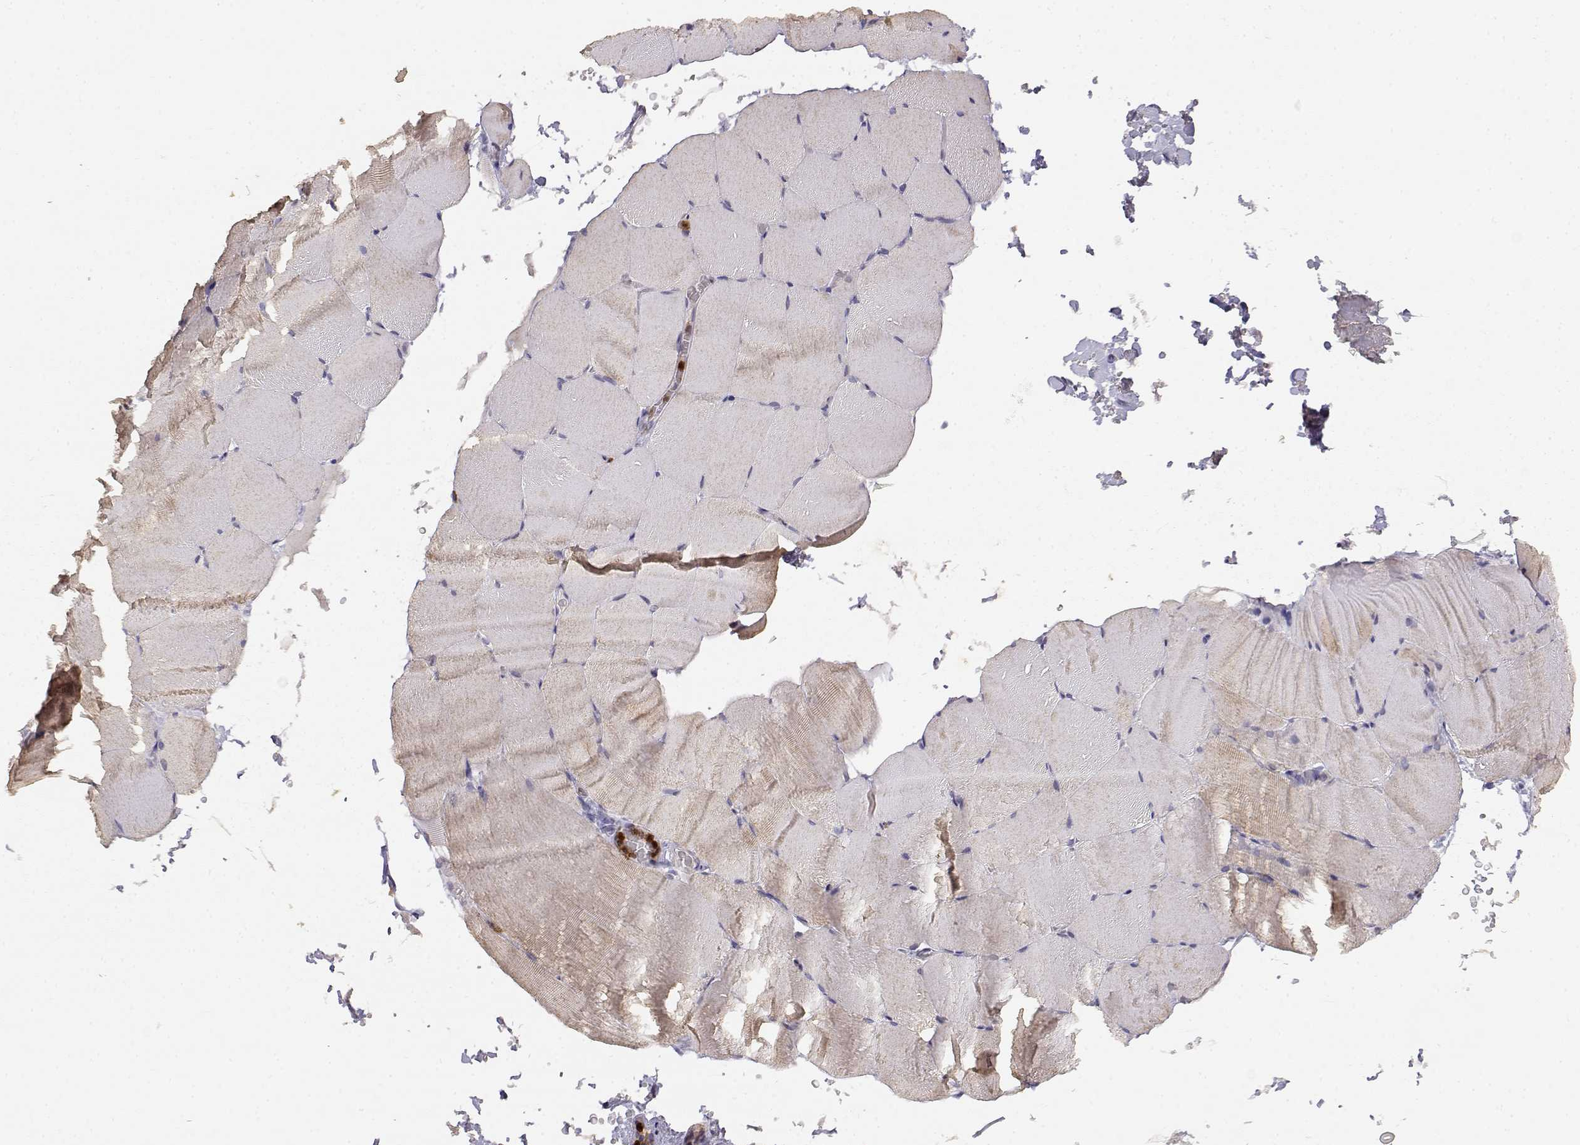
{"staining": {"intensity": "weak", "quantity": "25%-75%", "location": "cytoplasmic/membranous"}, "tissue": "skeletal muscle", "cell_type": "Myocytes", "image_type": "normal", "snomed": [{"axis": "morphology", "description": "Normal tissue, NOS"}, {"axis": "topography", "description": "Skeletal muscle"}], "caption": "This is an image of immunohistochemistry (IHC) staining of normal skeletal muscle, which shows weak staining in the cytoplasmic/membranous of myocytes.", "gene": "TNFRSF10C", "patient": {"sex": "female", "age": 37}}